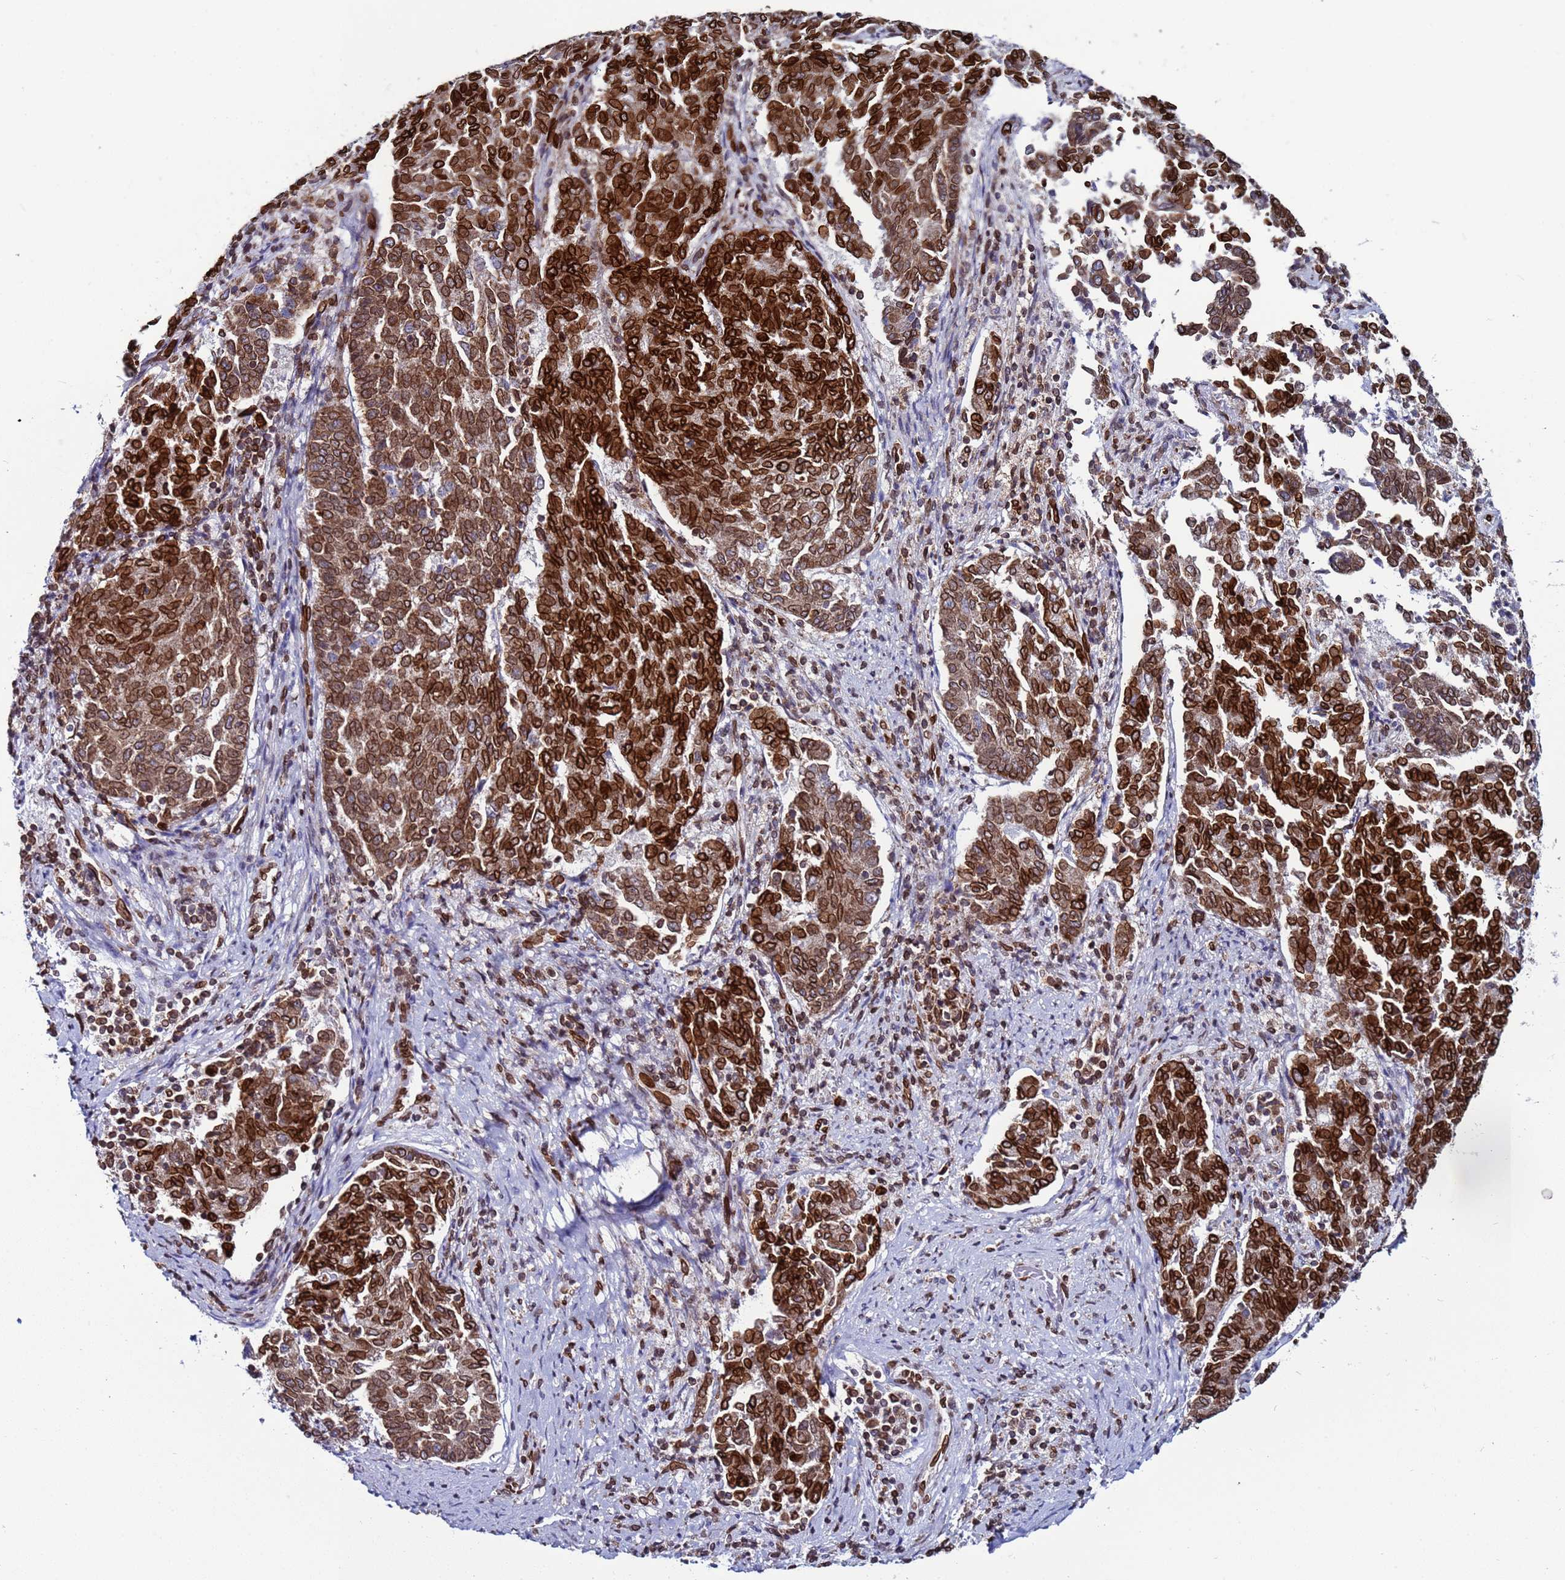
{"staining": {"intensity": "strong", "quantity": ">75%", "location": "cytoplasmic/membranous,nuclear"}, "tissue": "endometrial cancer", "cell_type": "Tumor cells", "image_type": "cancer", "snomed": [{"axis": "morphology", "description": "Adenocarcinoma, NOS"}, {"axis": "topography", "description": "Endometrium"}], "caption": "Immunohistochemical staining of human endometrial cancer reveals high levels of strong cytoplasmic/membranous and nuclear expression in about >75% of tumor cells.", "gene": "TOR1AIP1", "patient": {"sex": "female", "age": 80}}